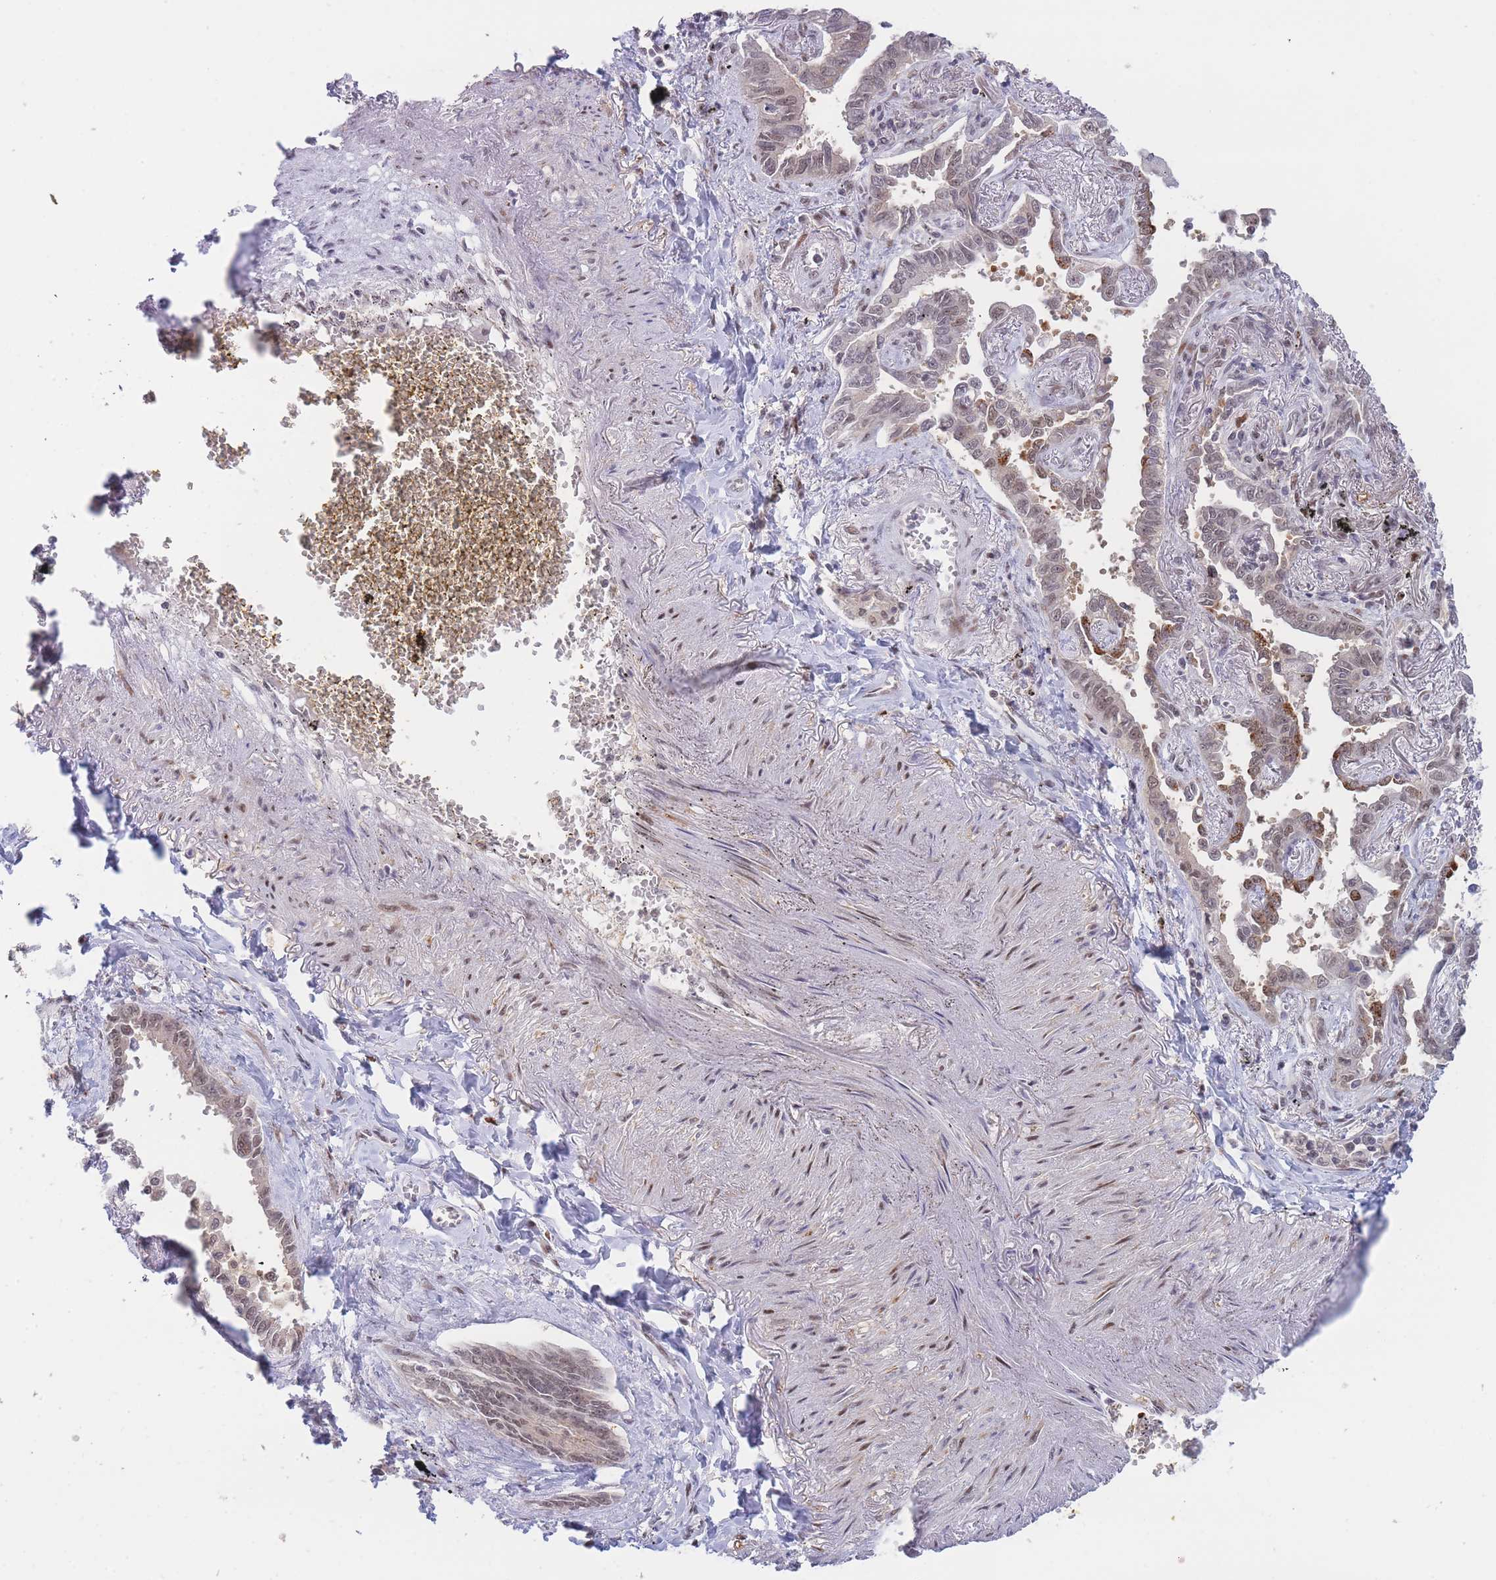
{"staining": {"intensity": "moderate", "quantity": ">75%", "location": "nuclear"}, "tissue": "lung cancer", "cell_type": "Tumor cells", "image_type": "cancer", "snomed": [{"axis": "morphology", "description": "Adenocarcinoma, NOS"}, {"axis": "topography", "description": "Lung"}], "caption": "Brown immunohistochemical staining in lung cancer demonstrates moderate nuclear positivity in about >75% of tumor cells.", "gene": "DEAF1", "patient": {"sex": "male", "age": 67}}